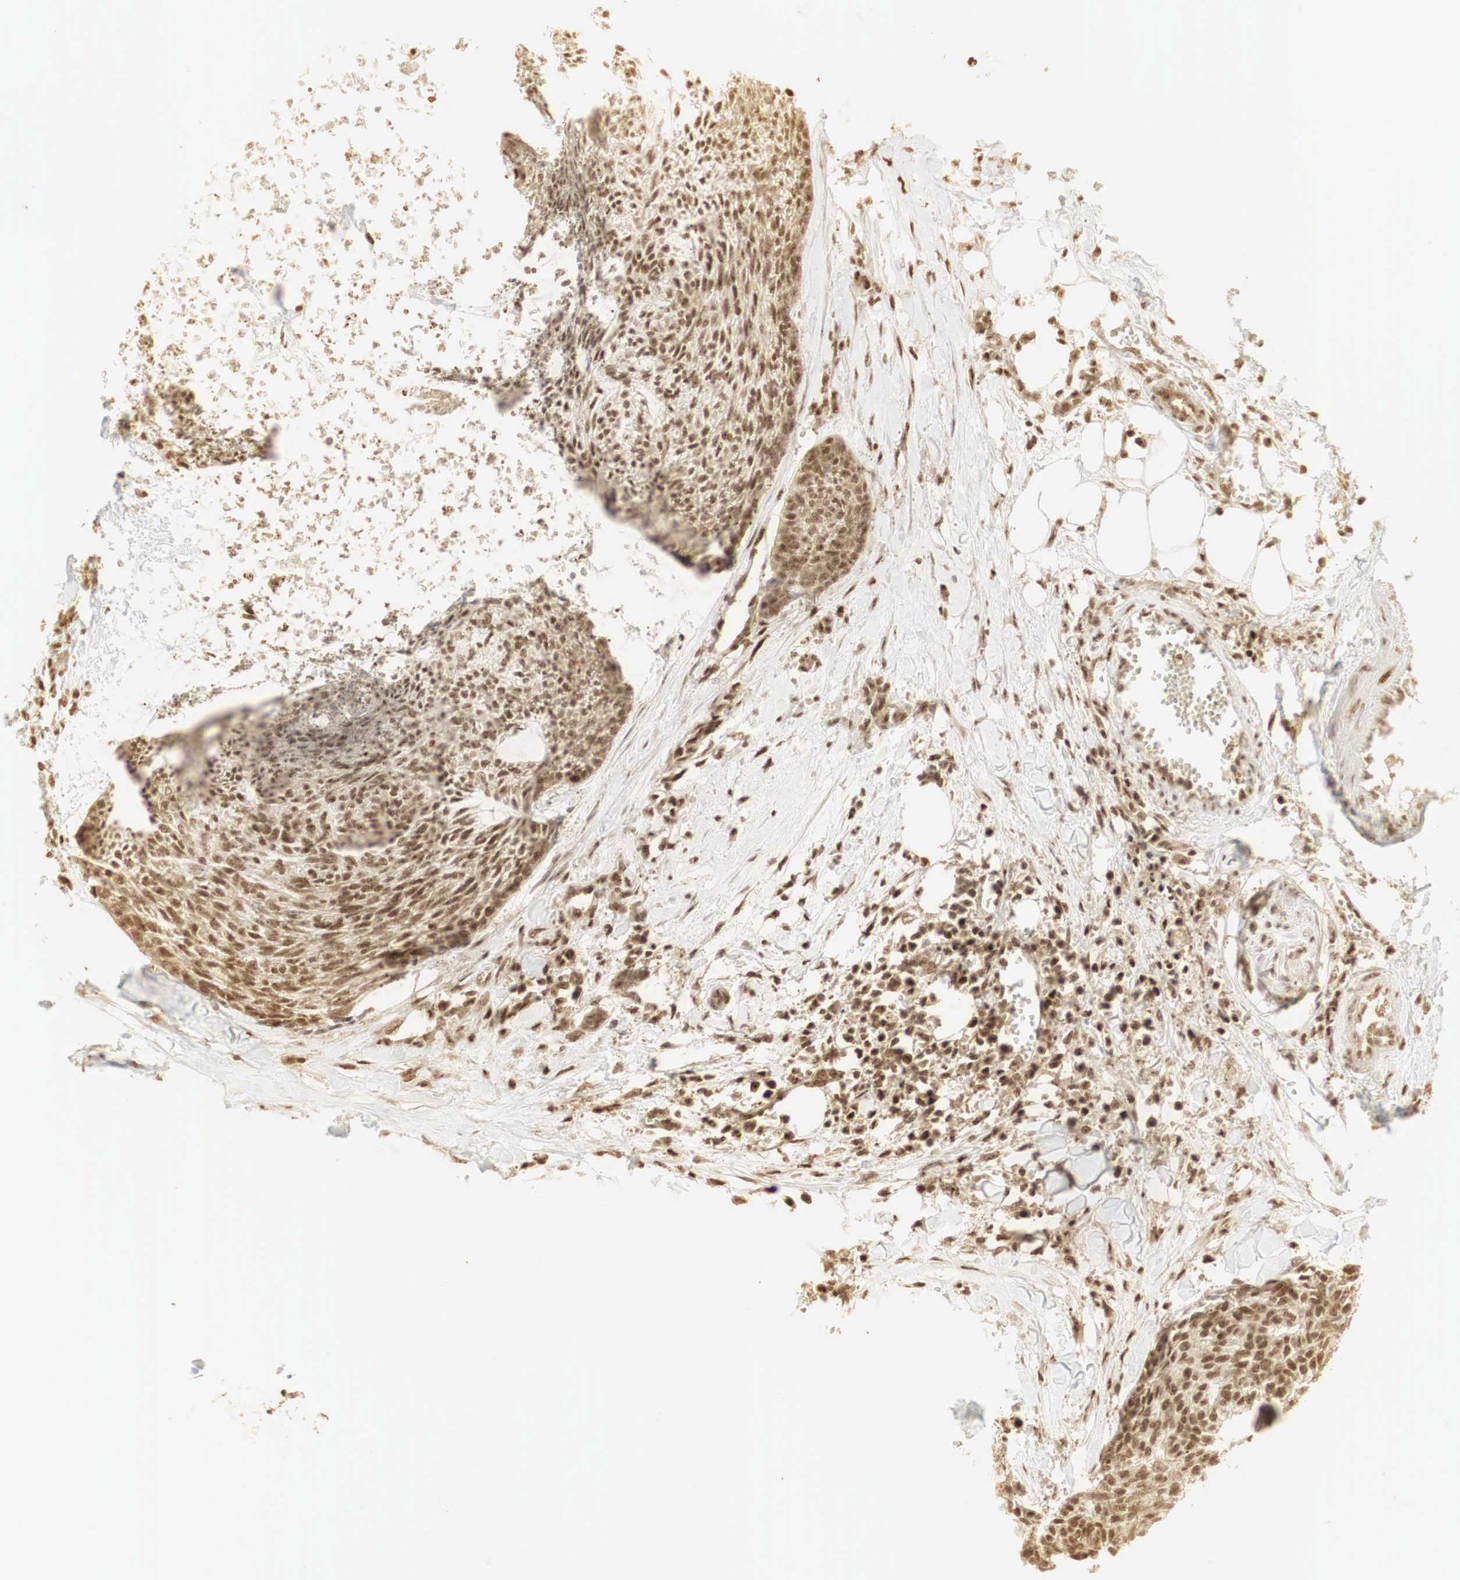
{"staining": {"intensity": "strong", "quantity": "25%-75%", "location": "cytoplasmic/membranous,nuclear"}, "tissue": "head and neck cancer", "cell_type": "Tumor cells", "image_type": "cancer", "snomed": [{"axis": "morphology", "description": "Squamous cell carcinoma, NOS"}, {"axis": "topography", "description": "Salivary gland"}, {"axis": "topography", "description": "Head-Neck"}], "caption": "A brown stain labels strong cytoplasmic/membranous and nuclear expression of a protein in human head and neck cancer (squamous cell carcinoma) tumor cells. The staining was performed using DAB (3,3'-diaminobenzidine), with brown indicating positive protein expression. Nuclei are stained blue with hematoxylin.", "gene": "RNF113A", "patient": {"sex": "male", "age": 70}}